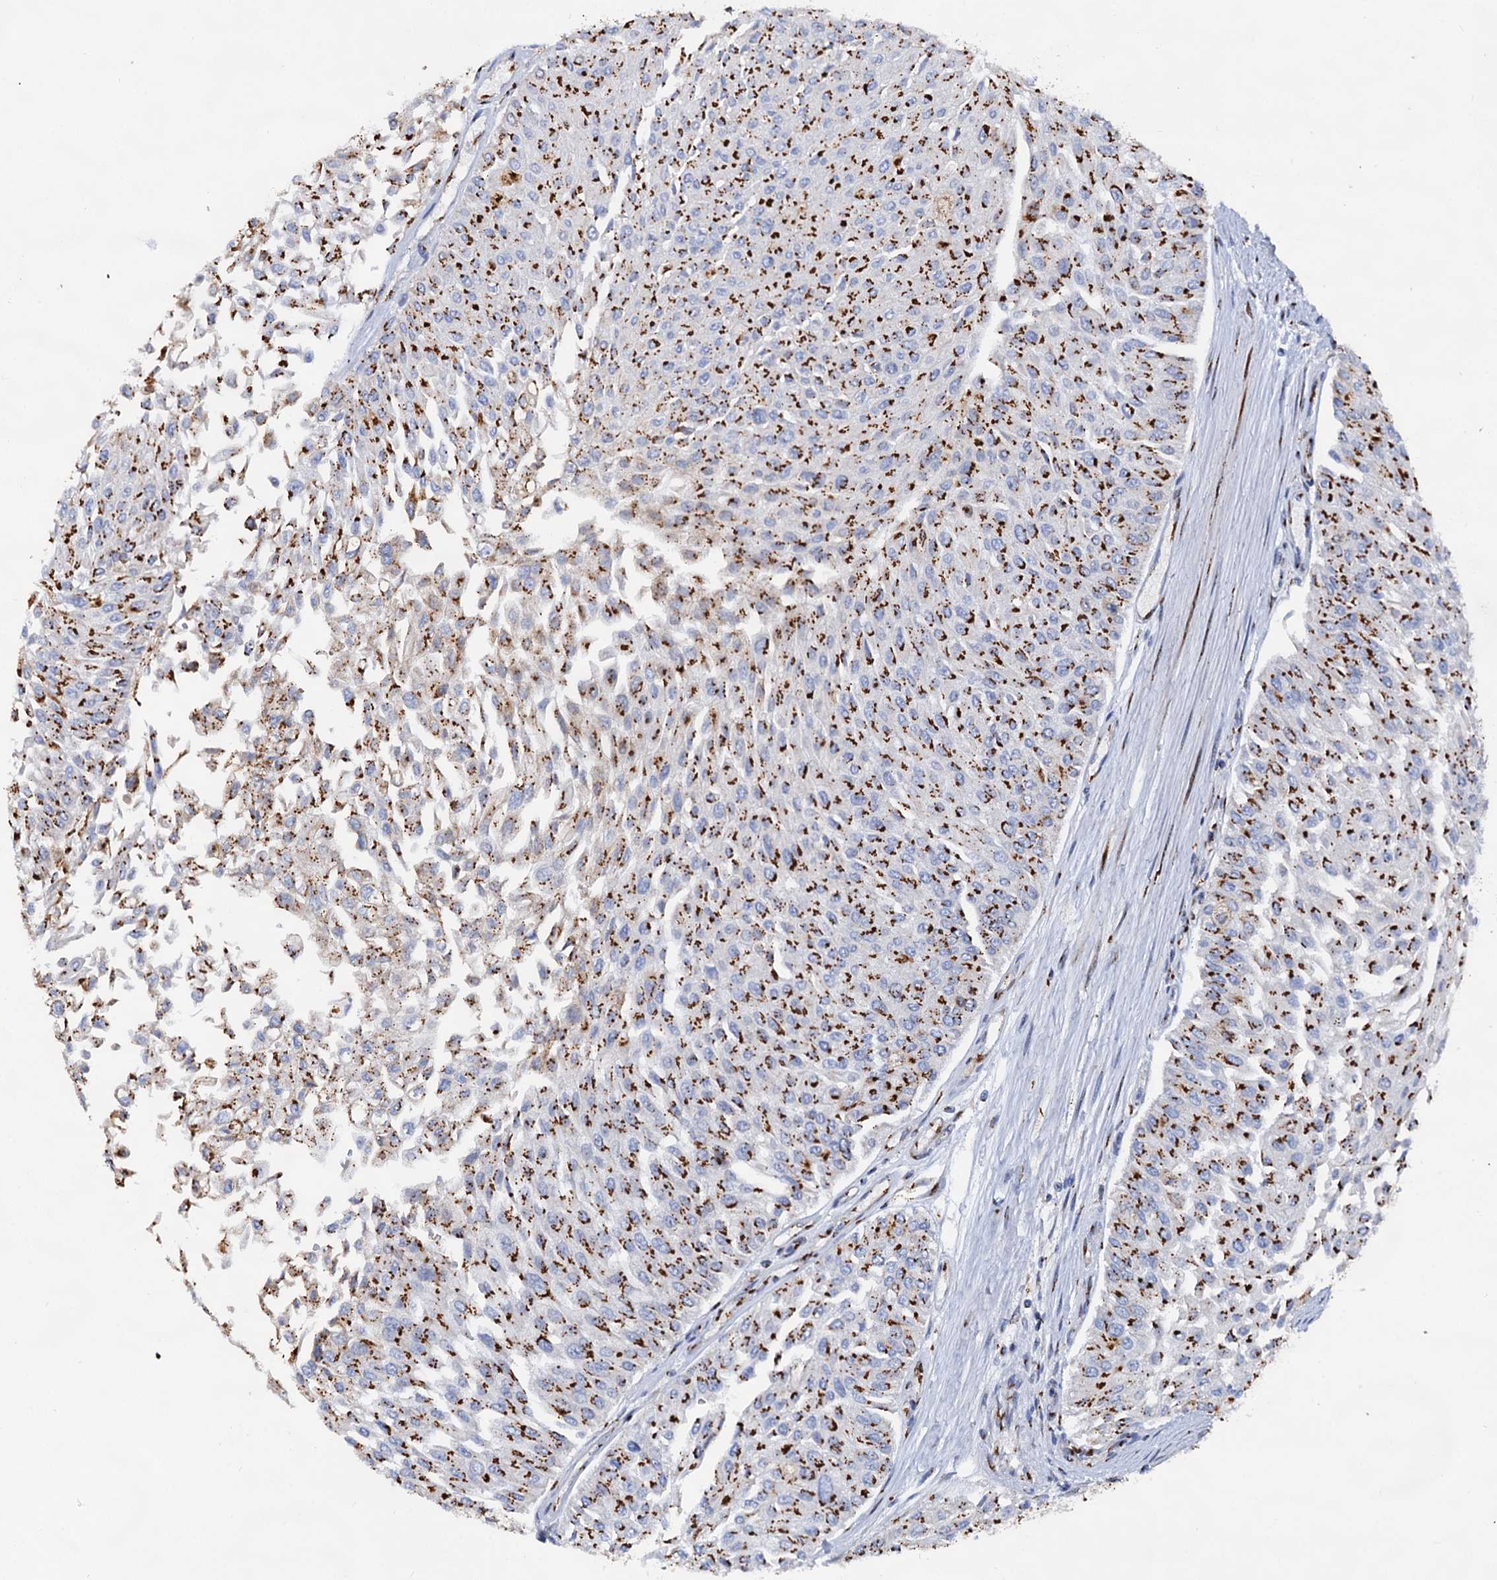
{"staining": {"intensity": "strong", "quantity": ">75%", "location": "cytoplasmic/membranous"}, "tissue": "urothelial cancer", "cell_type": "Tumor cells", "image_type": "cancer", "snomed": [{"axis": "morphology", "description": "Urothelial carcinoma, Low grade"}, {"axis": "topography", "description": "Urinary bladder"}], "caption": "Urothelial cancer stained with a protein marker shows strong staining in tumor cells.", "gene": "TM9SF3", "patient": {"sex": "male", "age": 67}}